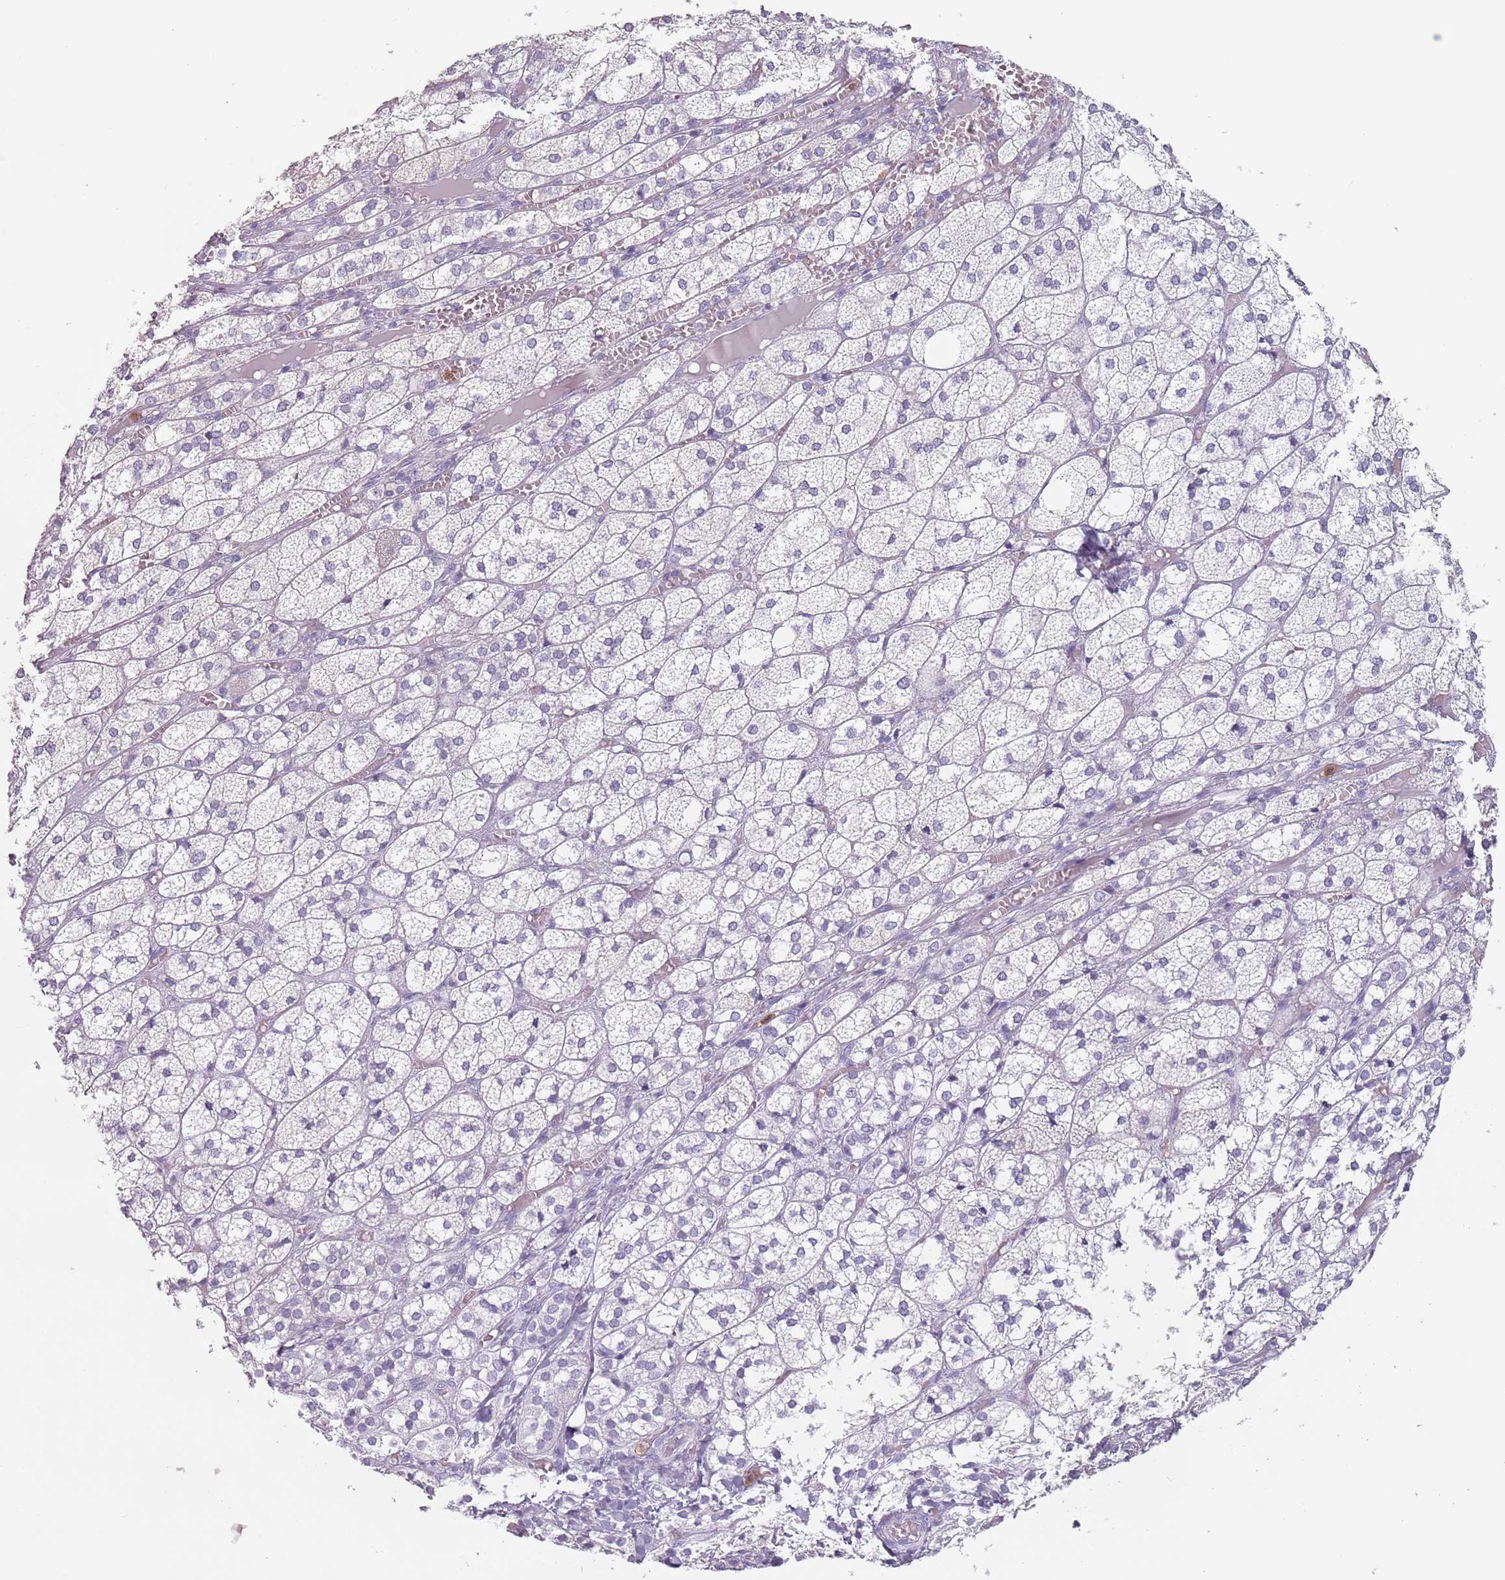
{"staining": {"intensity": "negative", "quantity": "none", "location": "none"}, "tissue": "adrenal gland", "cell_type": "Glandular cells", "image_type": "normal", "snomed": [{"axis": "morphology", "description": "Normal tissue, NOS"}, {"axis": "topography", "description": "Adrenal gland"}], "caption": "An immunohistochemistry (IHC) image of unremarkable adrenal gland is shown. There is no staining in glandular cells of adrenal gland. The staining is performed using DAB brown chromogen with nuclei counter-stained in using hematoxylin.", "gene": "ZNF584", "patient": {"sex": "female", "age": 61}}